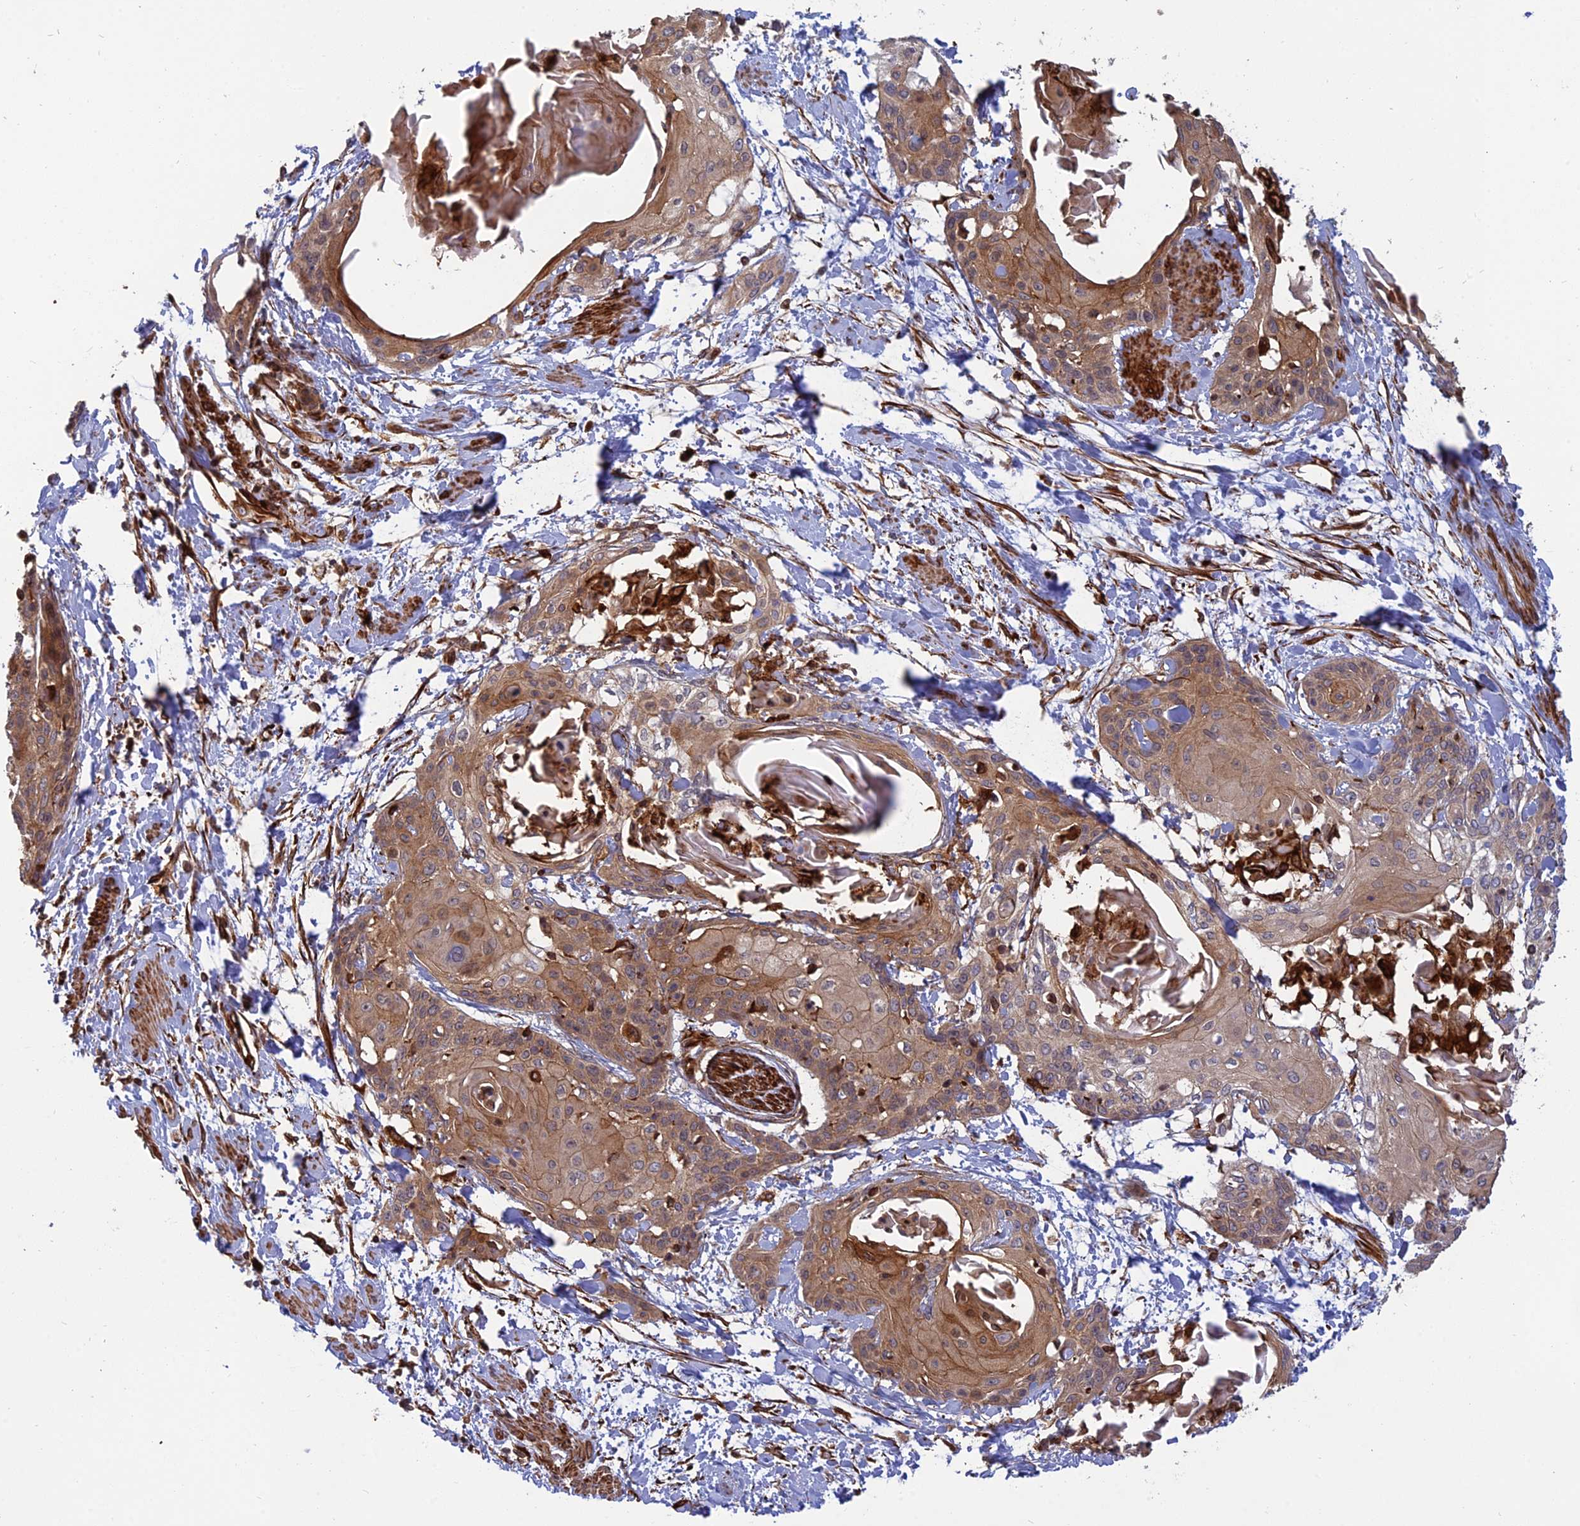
{"staining": {"intensity": "moderate", "quantity": ">75%", "location": "cytoplasmic/membranous"}, "tissue": "cervical cancer", "cell_type": "Tumor cells", "image_type": "cancer", "snomed": [{"axis": "morphology", "description": "Squamous cell carcinoma, NOS"}, {"axis": "topography", "description": "Cervix"}], "caption": "This is an image of immunohistochemistry staining of squamous cell carcinoma (cervical), which shows moderate expression in the cytoplasmic/membranous of tumor cells.", "gene": "PHLDB3", "patient": {"sex": "female", "age": 57}}